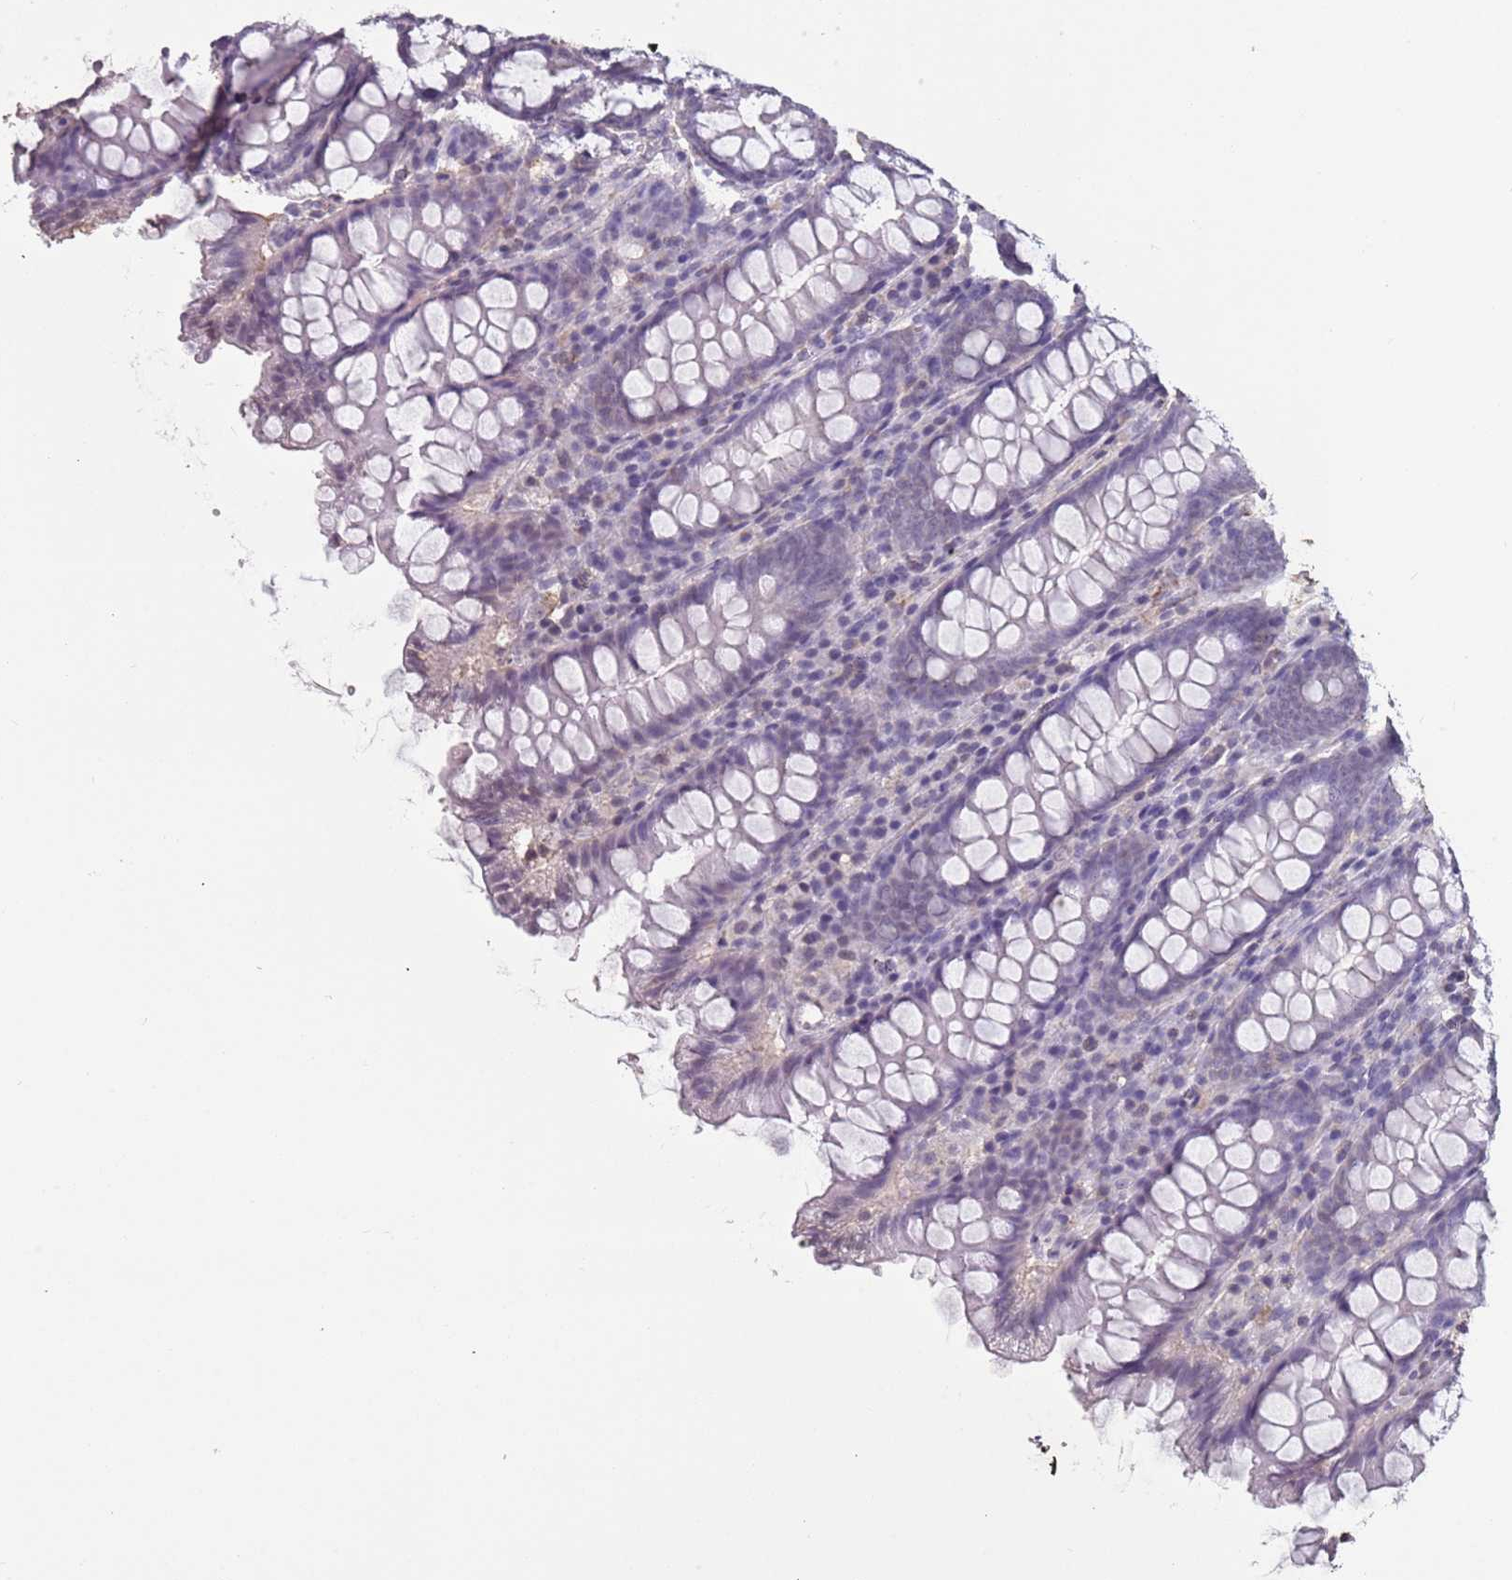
{"staining": {"intensity": "negative", "quantity": "none", "location": "none"}, "tissue": "colon", "cell_type": "Endothelial cells", "image_type": "normal", "snomed": [{"axis": "morphology", "description": "Normal tissue, NOS"}, {"axis": "topography", "description": "Colon"}], "caption": "Human colon stained for a protein using immunohistochemistry (IHC) demonstrates no positivity in endothelial cells.", "gene": "SUN5", "patient": {"sex": "female", "age": 79}}